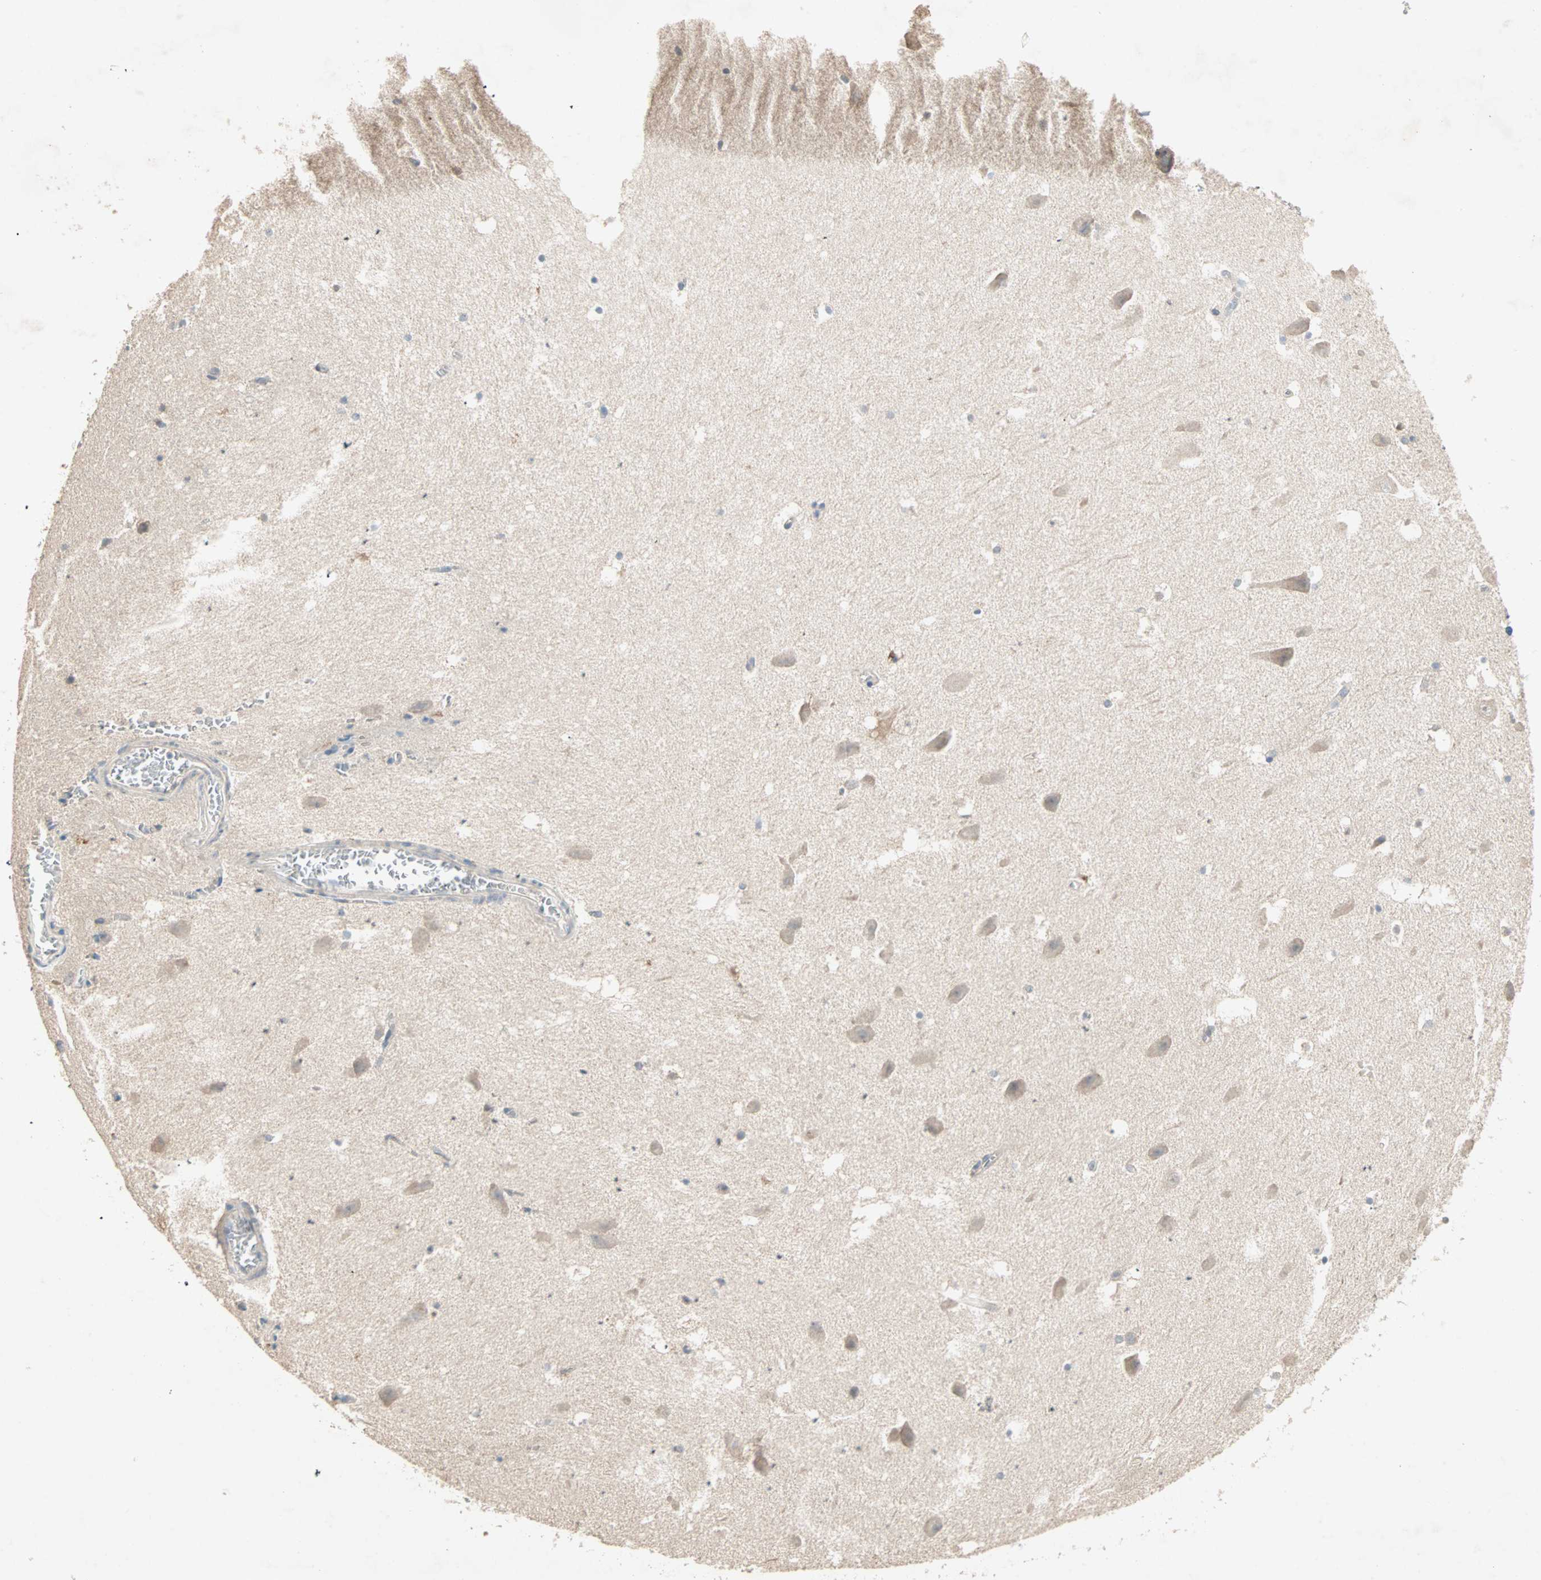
{"staining": {"intensity": "moderate", "quantity": "25%-75%", "location": "cytoplasmic/membranous"}, "tissue": "hippocampus", "cell_type": "Glial cells", "image_type": "normal", "snomed": [{"axis": "morphology", "description": "Normal tissue, NOS"}, {"axis": "topography", "description": "Hippocampus"}], "caption": "There is medium levels of moderate cytoplasmic/membranous expression in glial cells of normal hippocampus, as demonstrated by immunohistochemical staining (brown color).", "gene": "TTF2", "patient": {"sex": "male", "age": 45}}